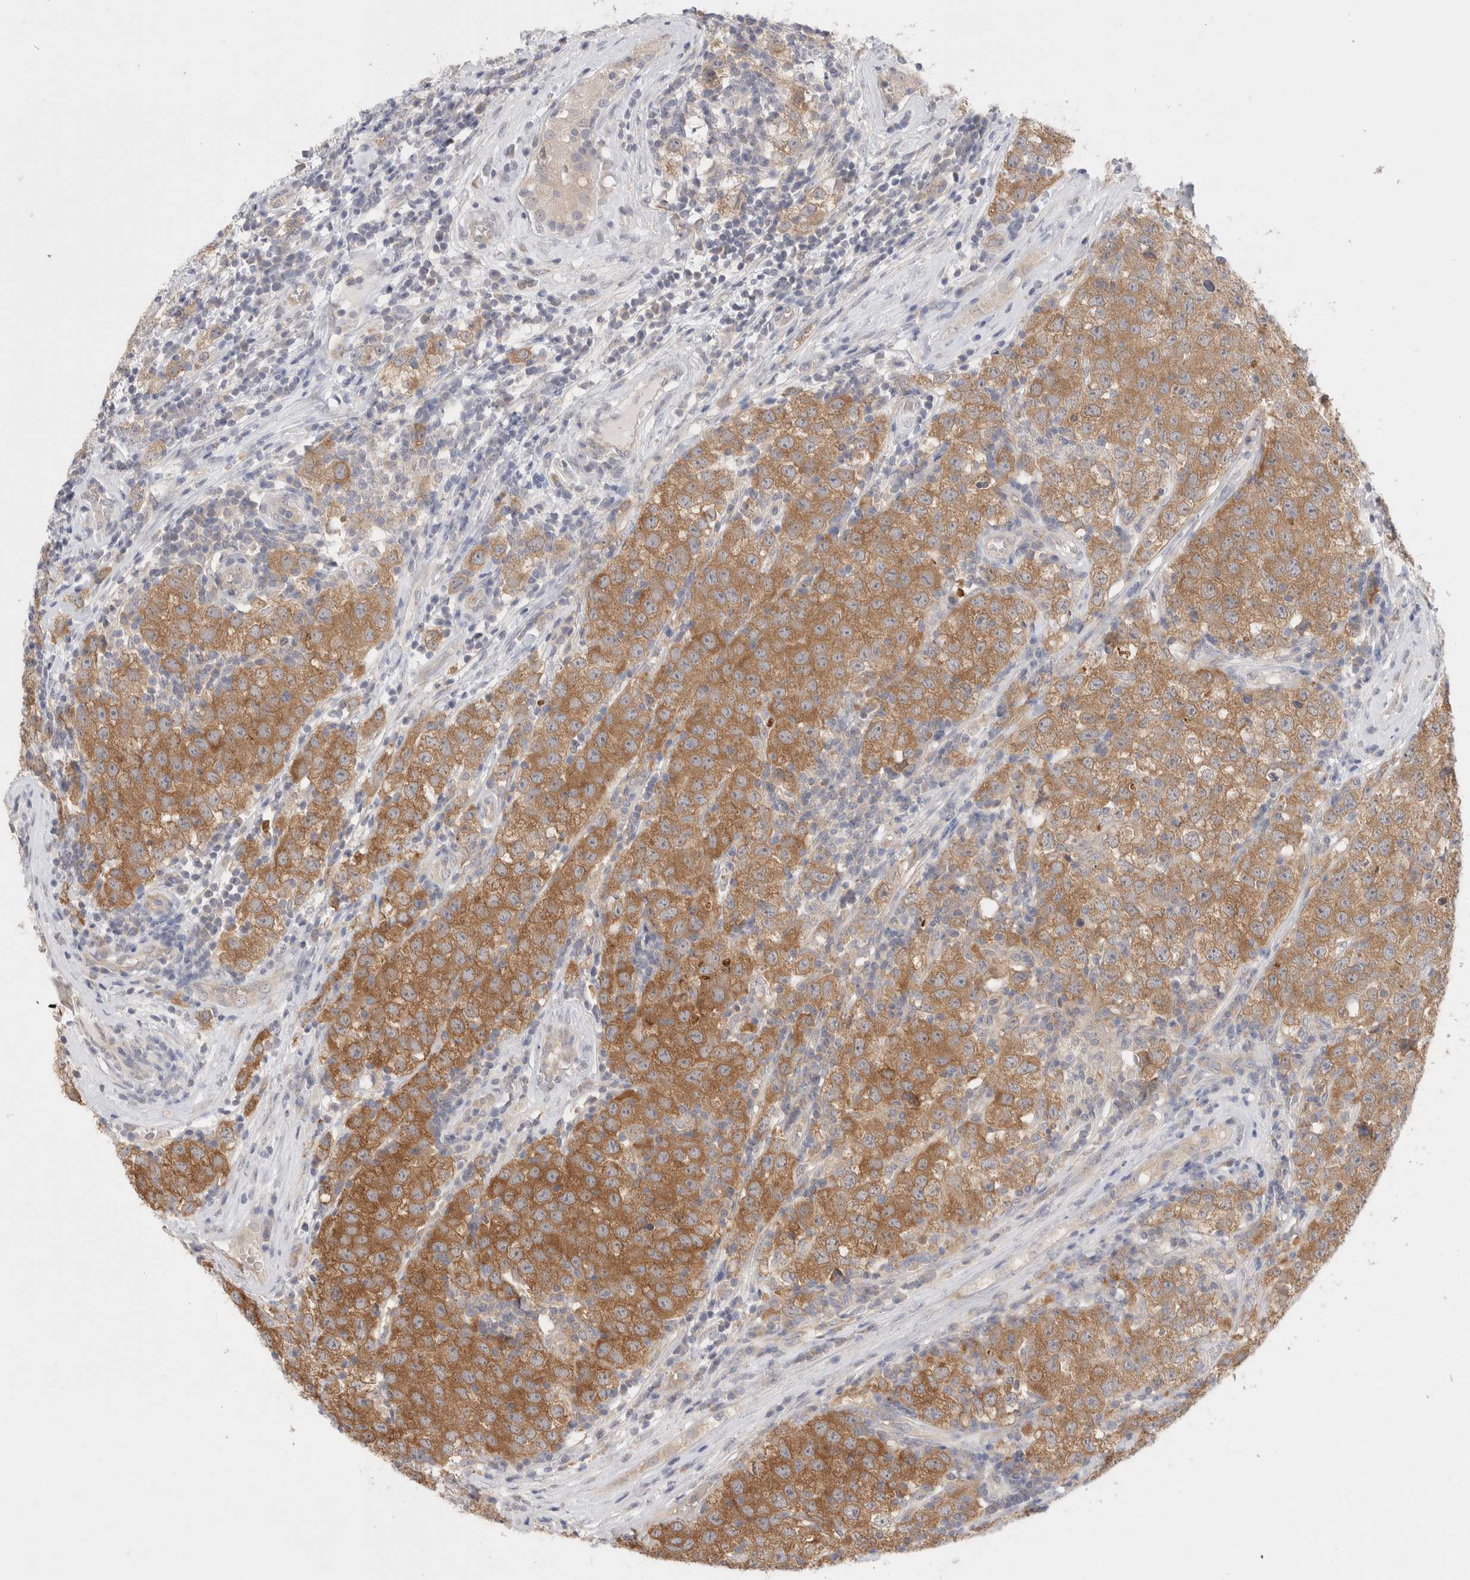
{"staining": {"intensity": "moderate", "quantity": ">75%", "location": "cytoplasmic/membranous"}, "tissue": "testis cancer", "cell_type": "Tumor cells", "image_type": "cancer", "snomed": [{"axis": "morphology", "description": "Seminoma, NOS"}, {"axis": "morphology", "description": "Carcinoma, Embryonal, NOS"}, {"axis": "topography", "description": "Testis"}], "caption": "A brown stain shows moderate cytoplasmic/membranous staining of a protein in human testis cancer tumor cells. (DAB IHC with brightfield microscopy, high magnification).", "gene": "NDOR1", "patient": {"sex": "male", "age": 28}}